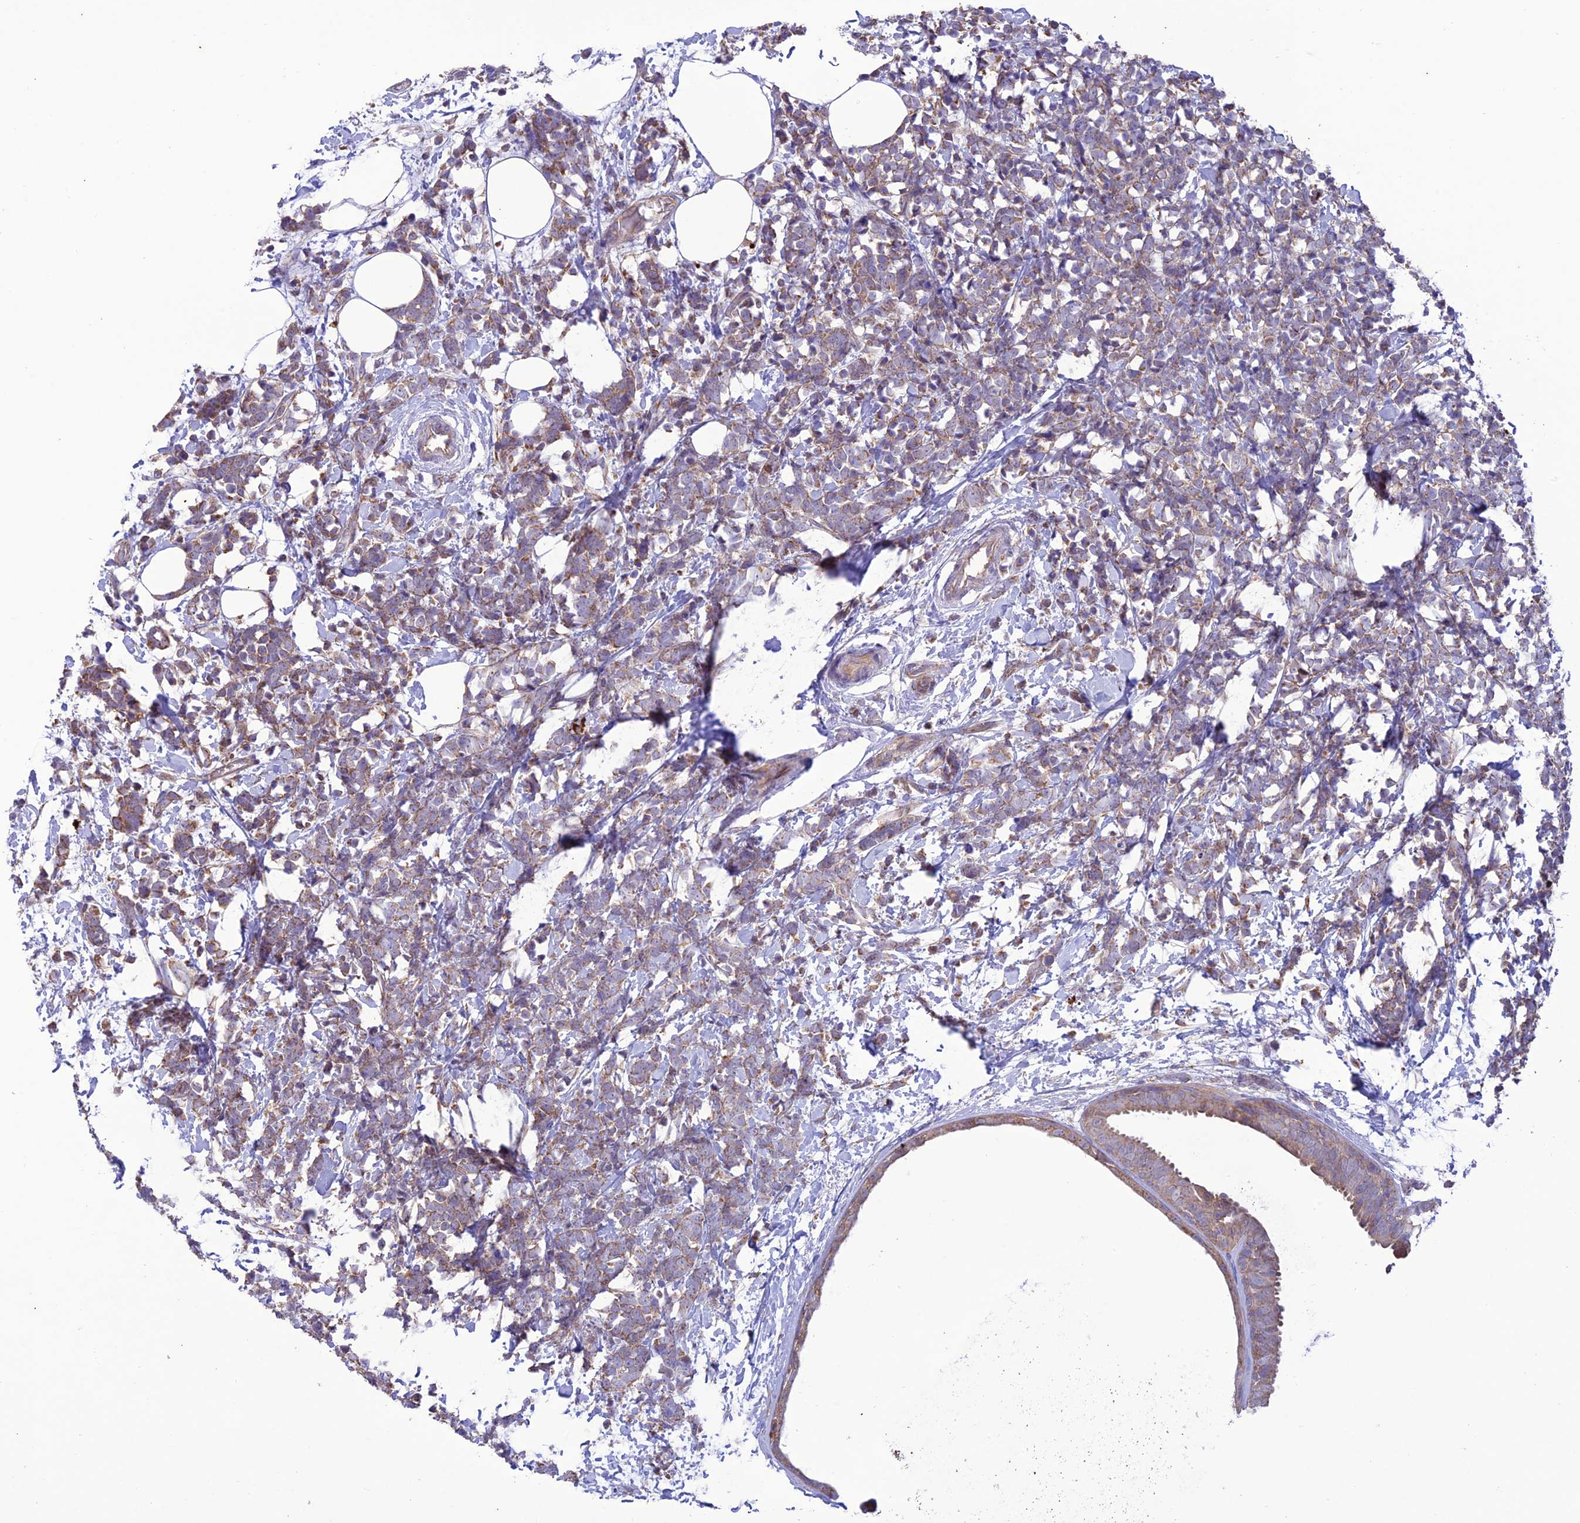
{"staining": {"intensity": "moderate", "quantity": "<25%", "location": "cytoplasmic/membranous"}, "tissue": "breast cancer", "cell_type": "Tumor cells", "image_type": "cancer", "snomed": [{"axis": "morphology", "description": "Lobular carcinoma"}, {"axis": "topography", "description": "Breast"}], "caption": "Protein expression analysis of breast cancer reveals moderate cytoplasmic/membranous staining in about <25% of tumor cells.", "gene": "NDUFAF1", "patient": {"sex": "female", "age": 58}}